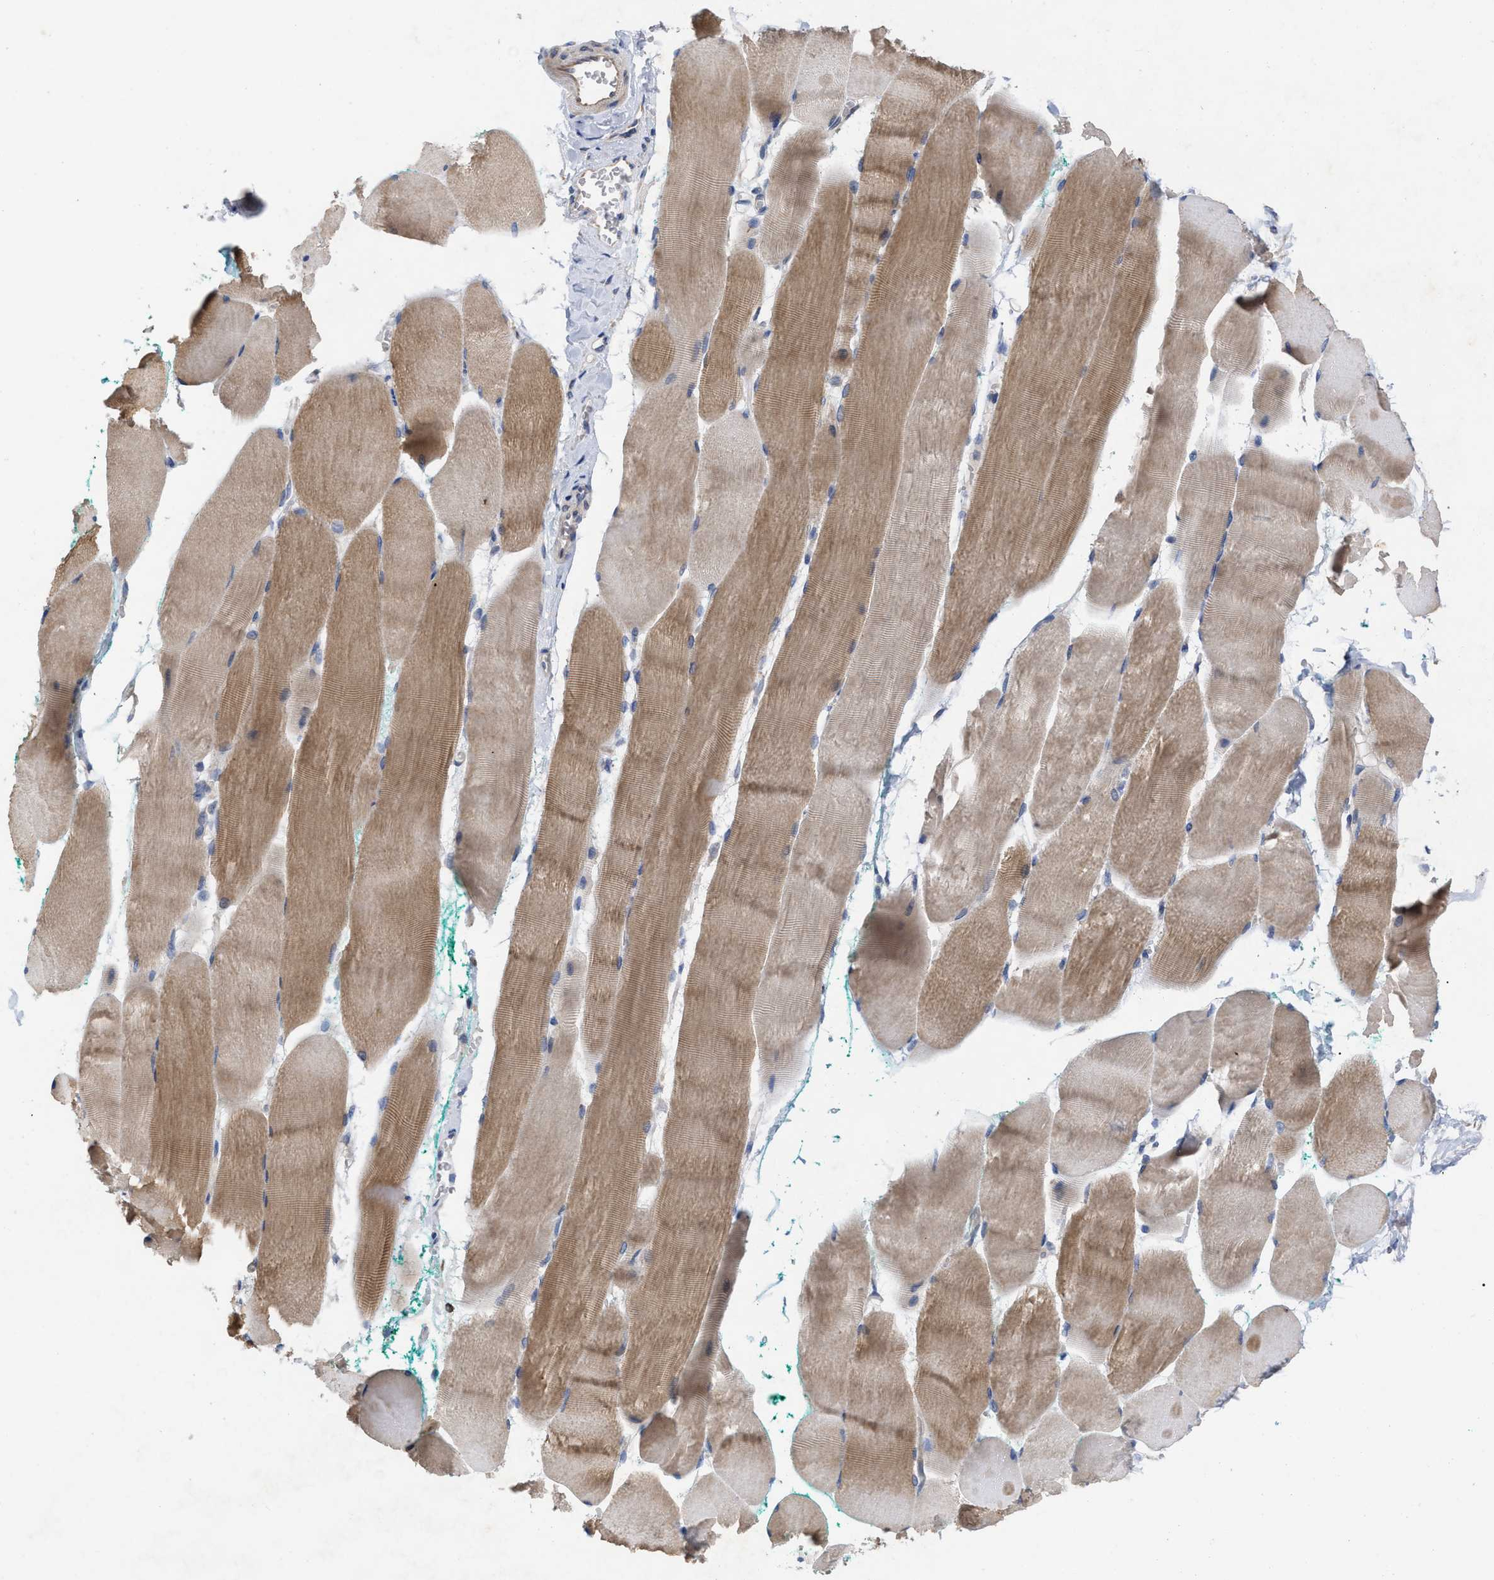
{"staining": {"intensity": "moderate", "quantity": "25%-75%", "location": "cytoplasmic/membranous"}, "tissue": "skeletal muscle", "cell_type": "Myocytes", "image_type": "normal", "snomed": [{"axis": "morphology", "description": "Normal tissue, NOS"}, {"axis": "morphology", "description": "Squamous cell carcinoma, NOS"}, {"axis": "topography", "description": "Skeletal muscle"}], "caption": "A photomicrograph of human skeletal muscle stained for a protein reveals moderate cytoplasmic/membranous brown staining in myocytes. (DAB IHC, brown staining for protein, blue staining for nuclei).", "gene": "VIP", "patient": {"sex": "male", "age": 51}}